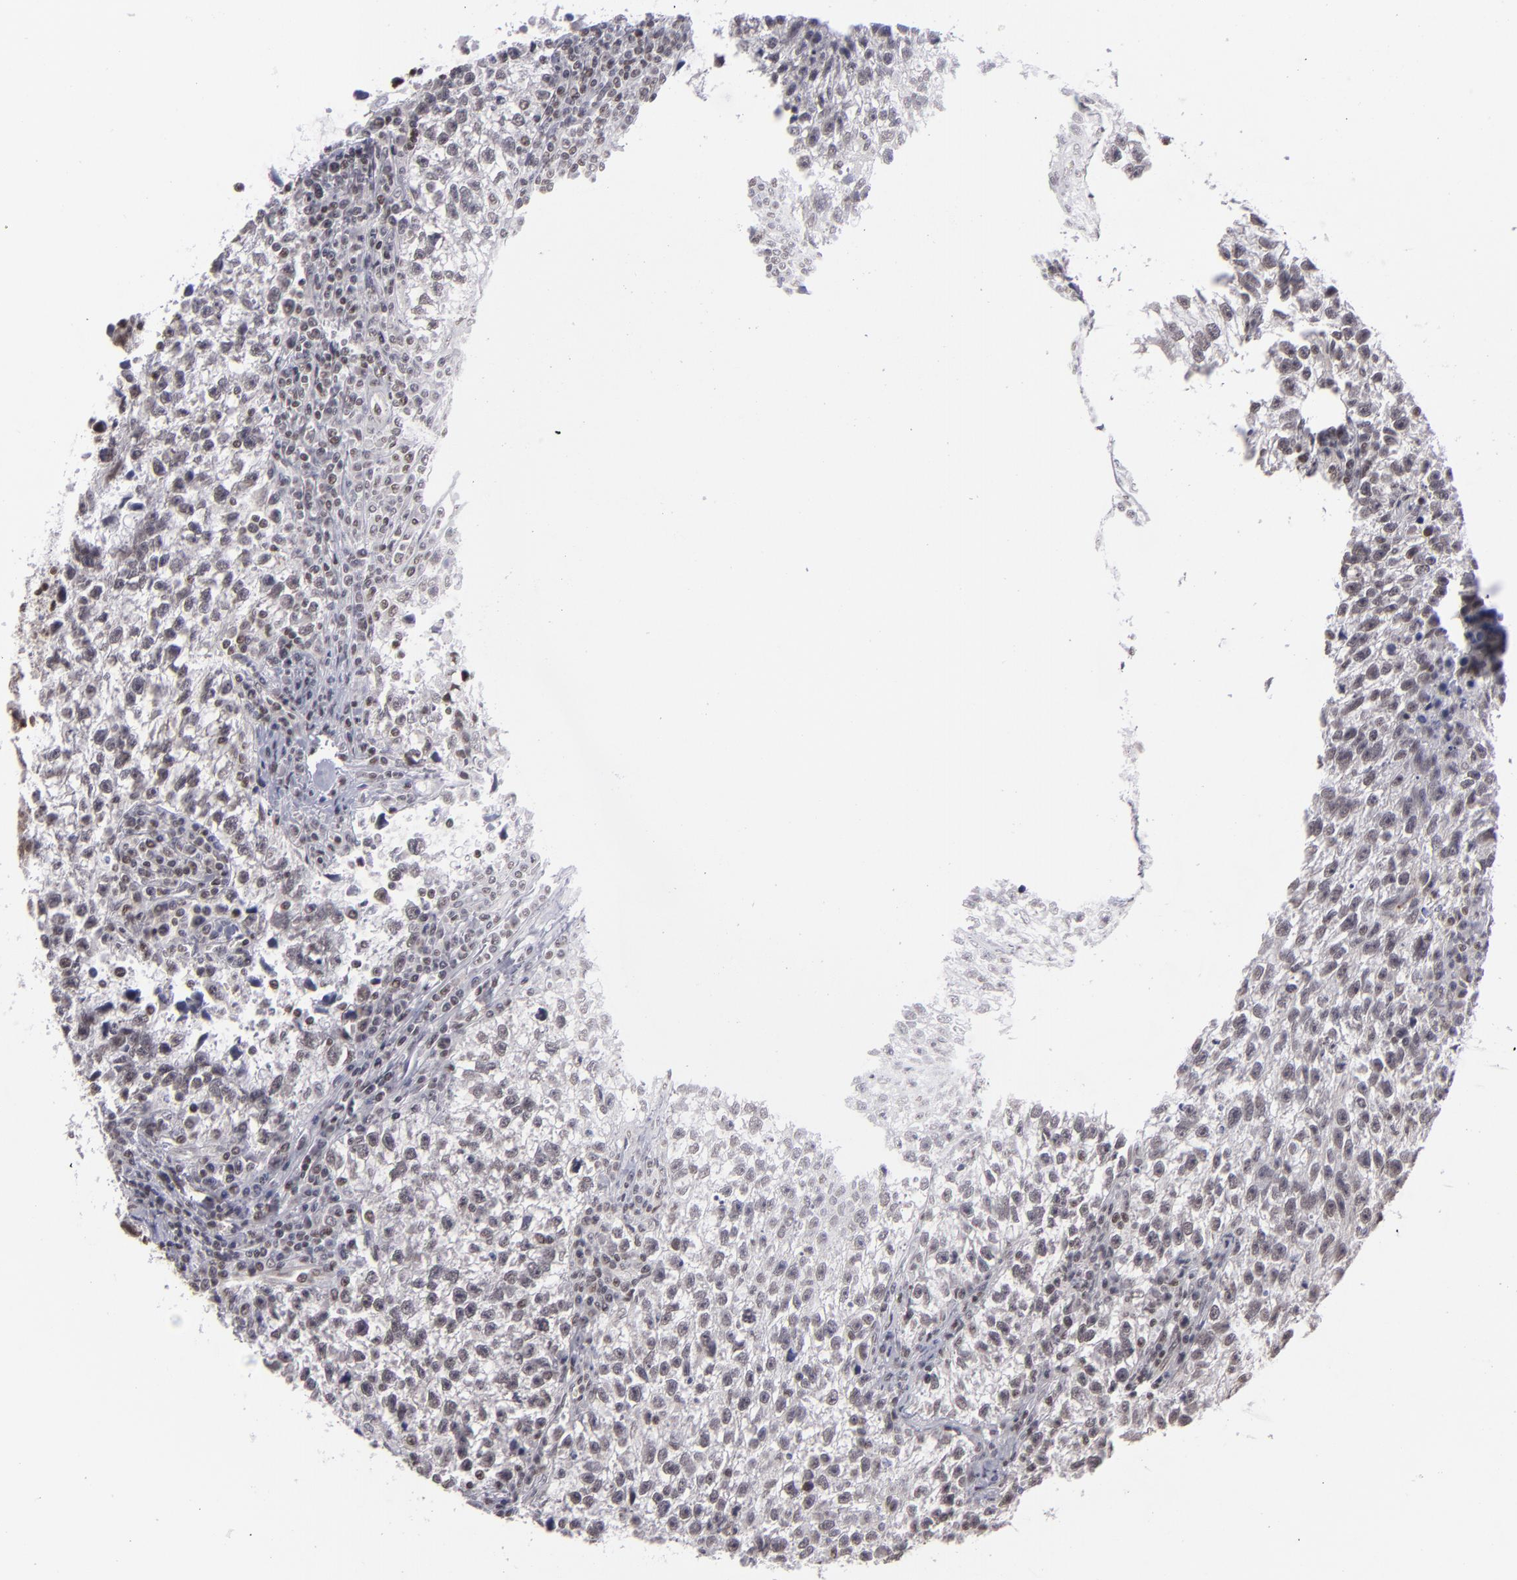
{"staining": {"intensity": "moderate", "quantity": "25%-75%", "location": "nuclear"}, "tissue": "testis cancer", "cell_type": "Tumor cells", "image_type": "cancer", "snomed": [{"axis": "morphology", "description": "Seminoma, NOS"}, {"axis": "topography", "description": "Testis"}], "caption": "Moderate nuclear staining for a protein is seen in approximately 25%-75% of tumor cells of testis cancer using IHC.", "gene": "MLLT3", "patient": {"sex": "male", "age": 38}}